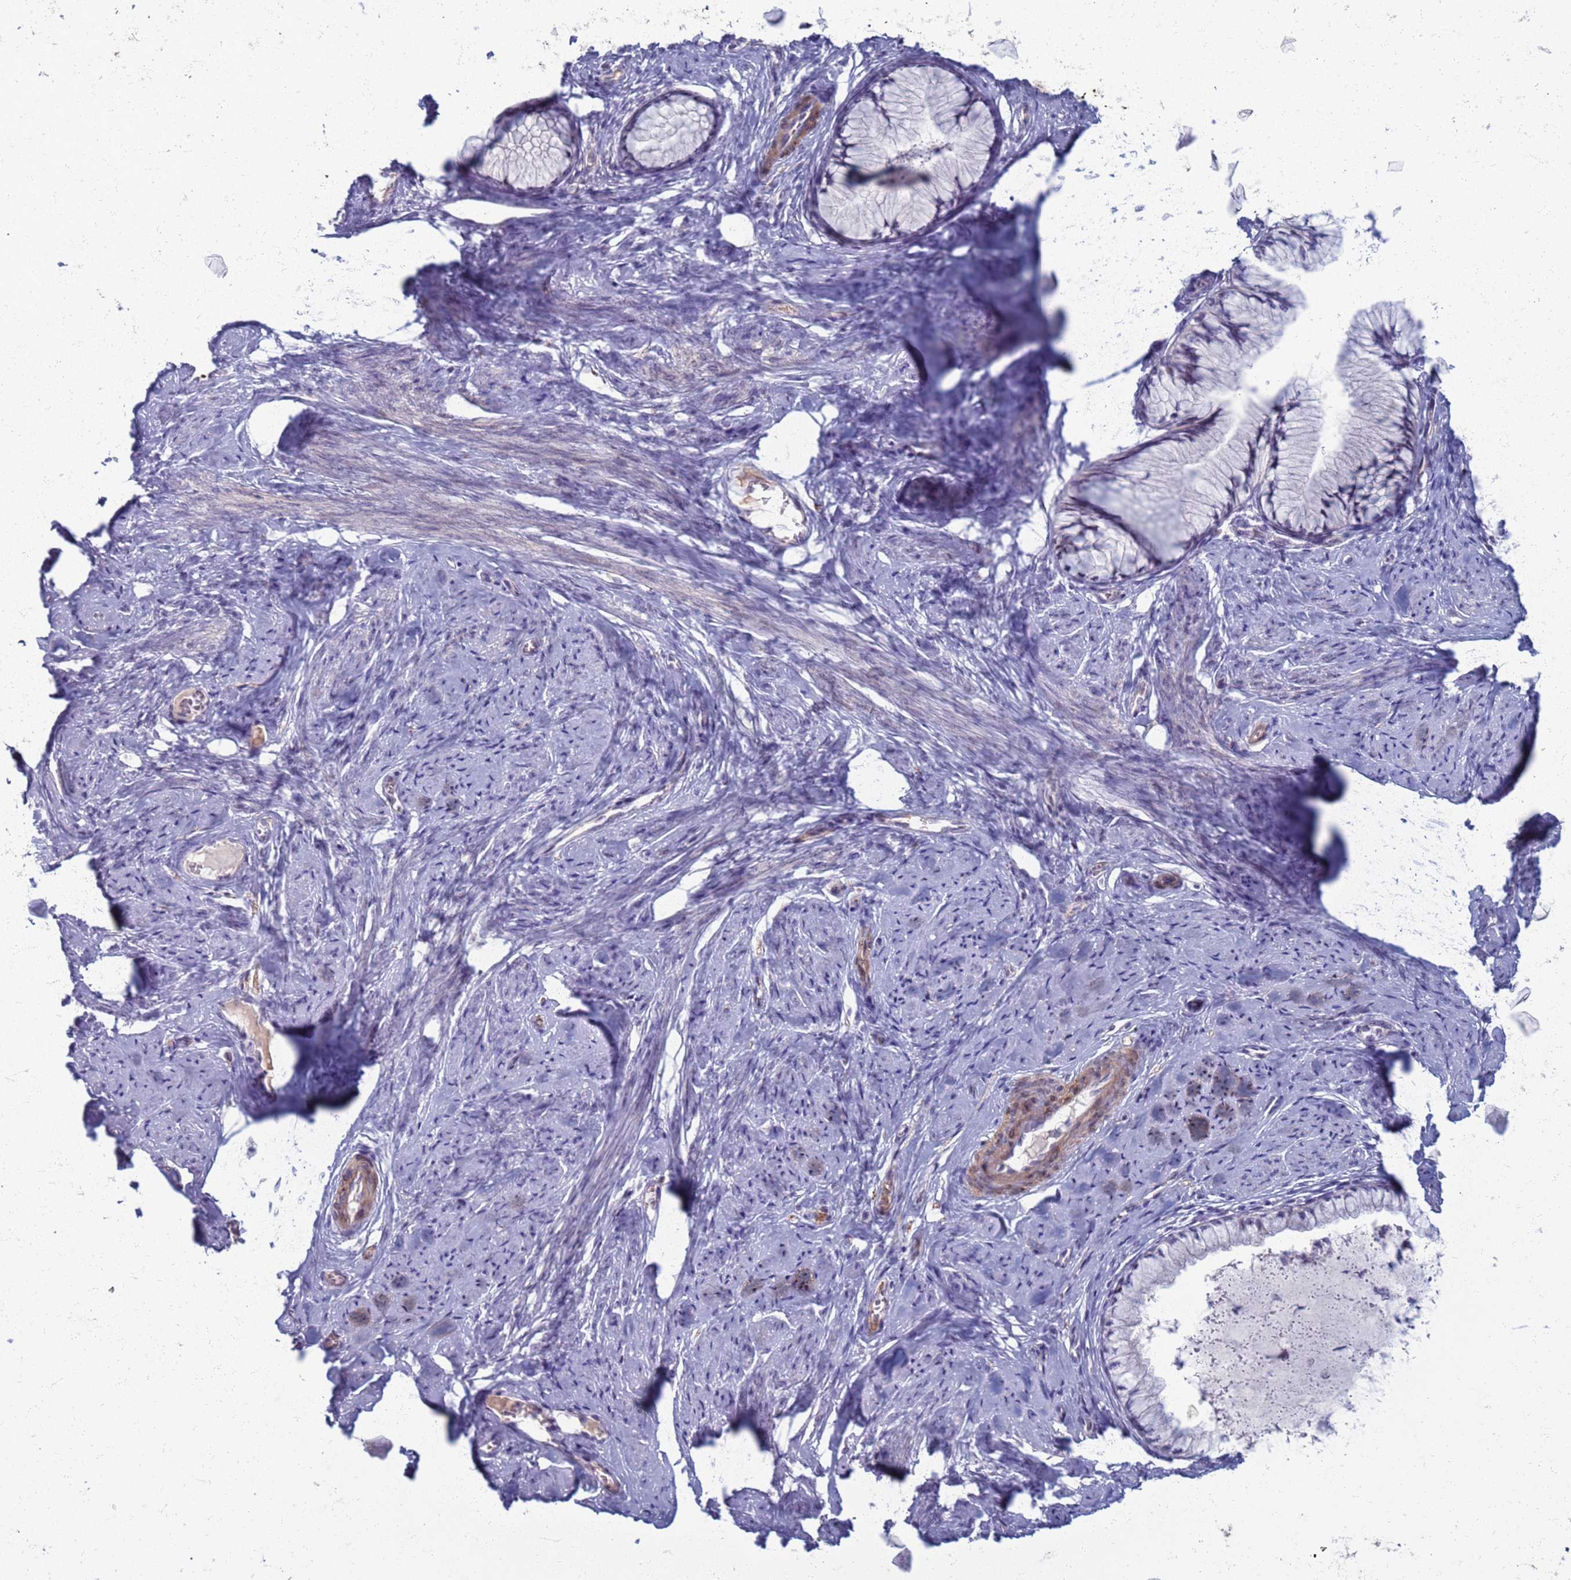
{"staining": {"intensity": "negative", "quantity": "none", "location": "none"}, "tissue": "cervix", "cell_type": "Glandular cells", "image_type": "normal", "snomed": [{"axis": "morphology", "description": "Normal tissue, NOS"}, {"axis": "topography", "description": "Cervix"}], "caption": "DAB immunohistochemical staining of benign cervix reveals no significant positivity in glandular cells. (DAB (3,3'-diaminobenzidine) IHC visualized using brightfield microscopy, high magnification).", "gene": "CLCA2", "patient": {"sex": "female", "age": 42}}